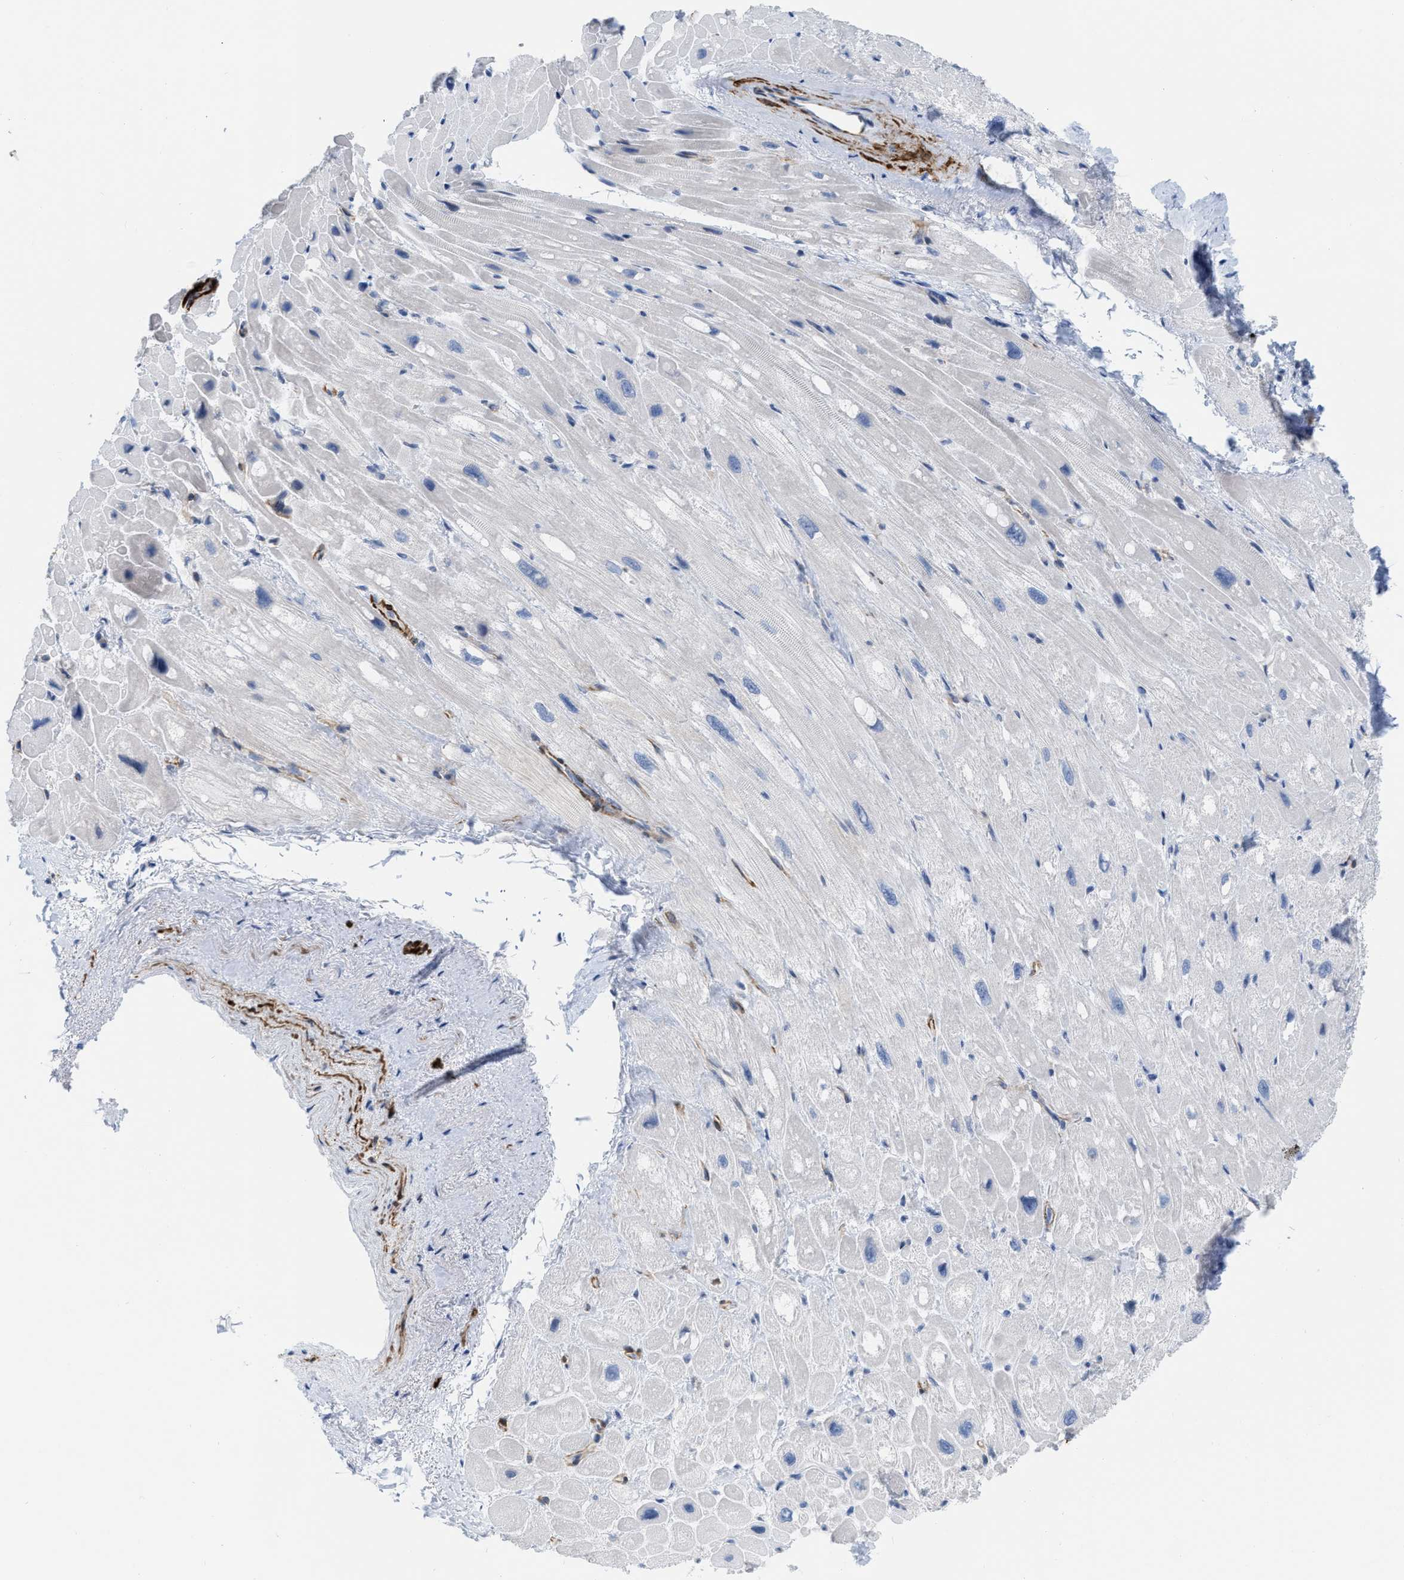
{"staining": {"intensity": "negative", "quantity": "none", "location": "none"}, "tissue": "heart muscle", "cell_type": "Cardiomyocytes", "image_type": "normal", "snomed": [{"axis": "morphology", "description": "Normal tissue, NOS"}, {"axis": "topography", "description": "Heart"}], "caption": "The image reveals no staining of cardiomyocytes in unremarkable heart muscle. (Brightfield microscopy of DAB (3,3'-diaminobenzidine) immunohistochemistry (IHC) at high magnification).", "gene": "TAGLN", "patient": {"sex": "male", "age": 49}}